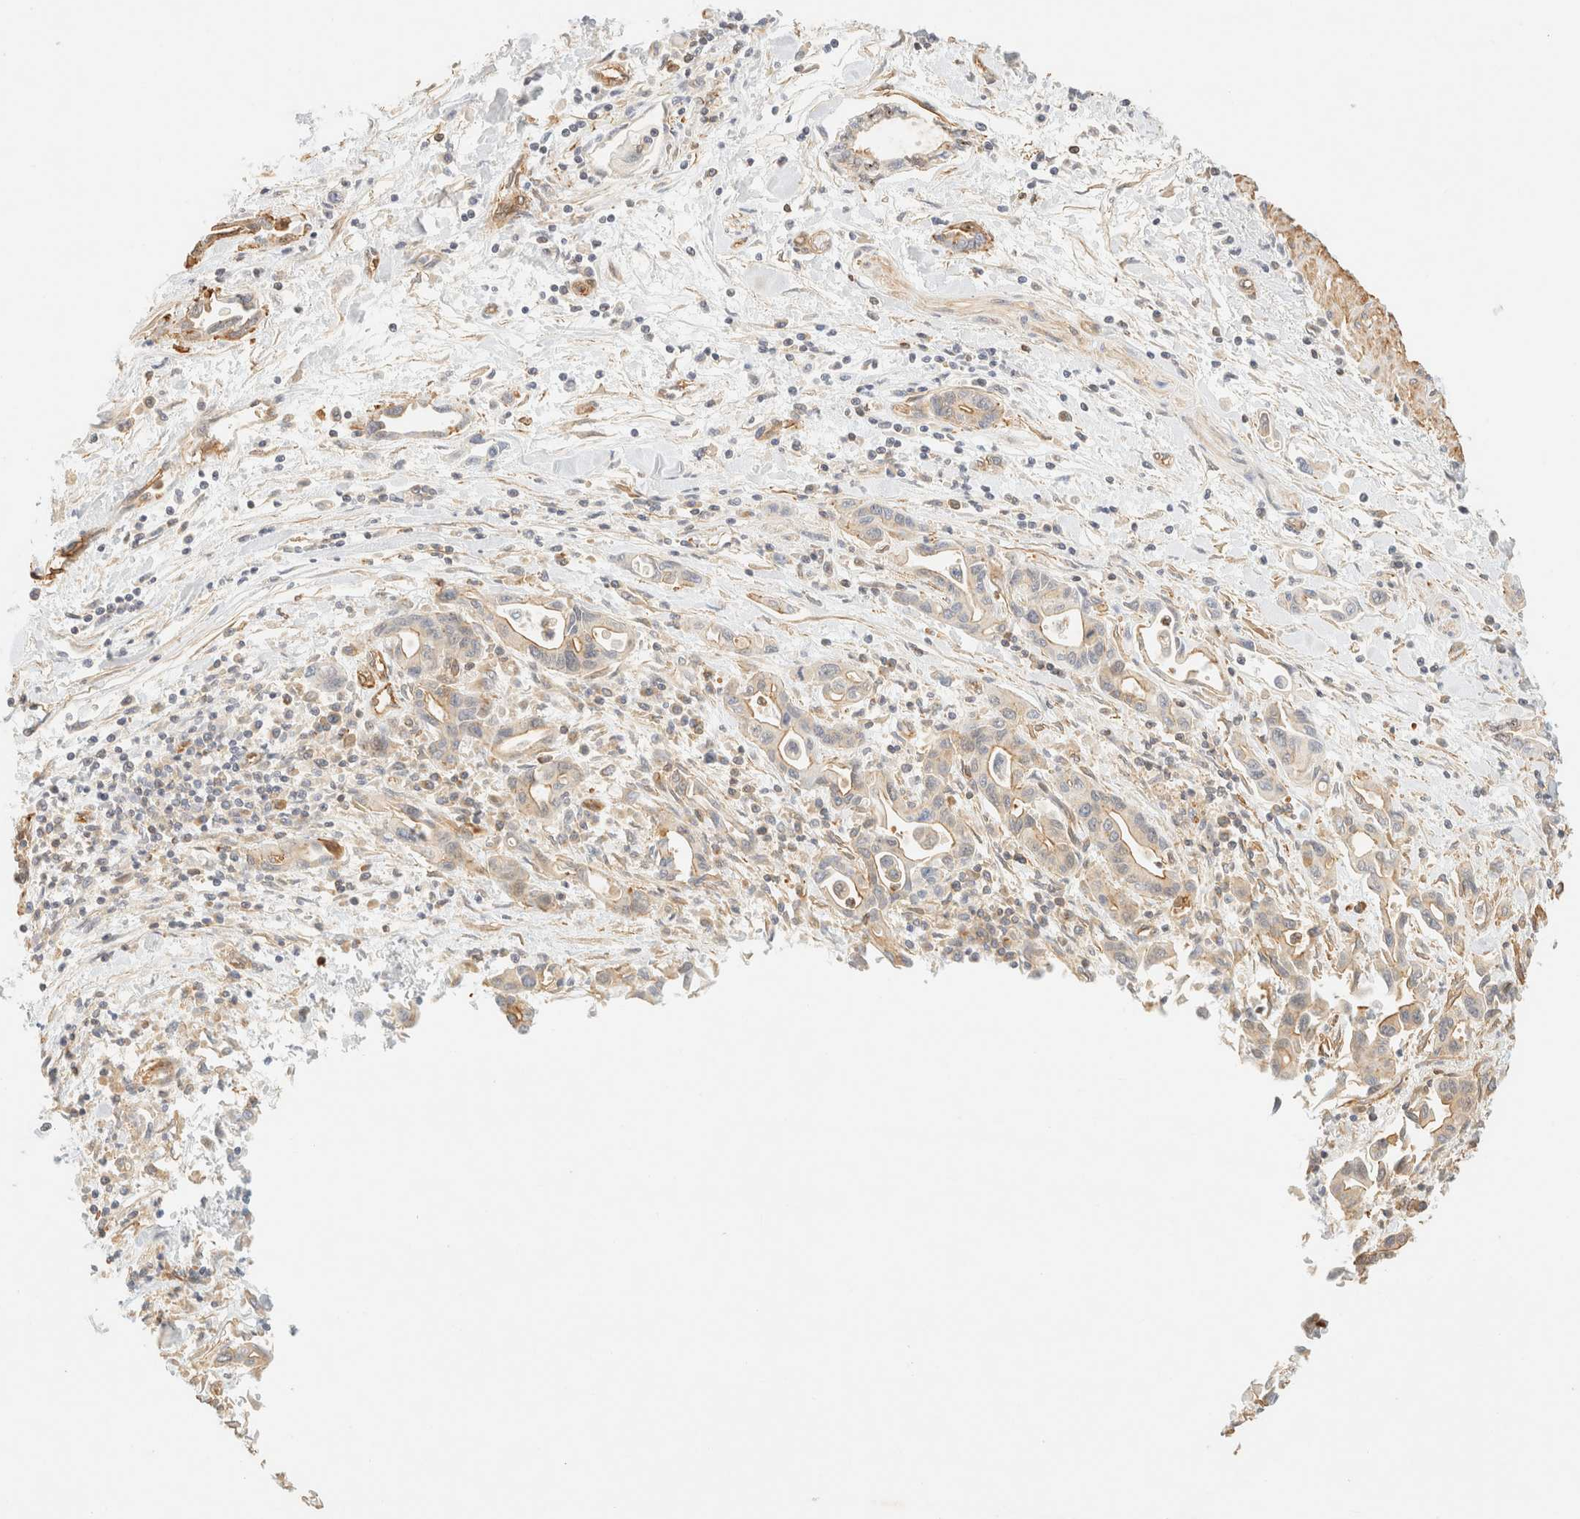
{"staining": {"intensity": "weak", "quantity": "25%-75%", "location": "cytoplasmic/membranous"}, "tissue": "pancreatic cancer", "cell_type": "Tumor cells", "image_type": "cancer", "snomed": [{"axis": "morphology", "description": "Adenocarcinoma, NOS"}, {"axis": "topography", "description": "Pancreas"}], "caption": "A brown stain labels weak cytoplasmic/membranous expression of a protein in pancreatic adenocarcinoma tumor cells.", "gene": "OTOP2", "patient": {"sex": "female", "age": 57}}